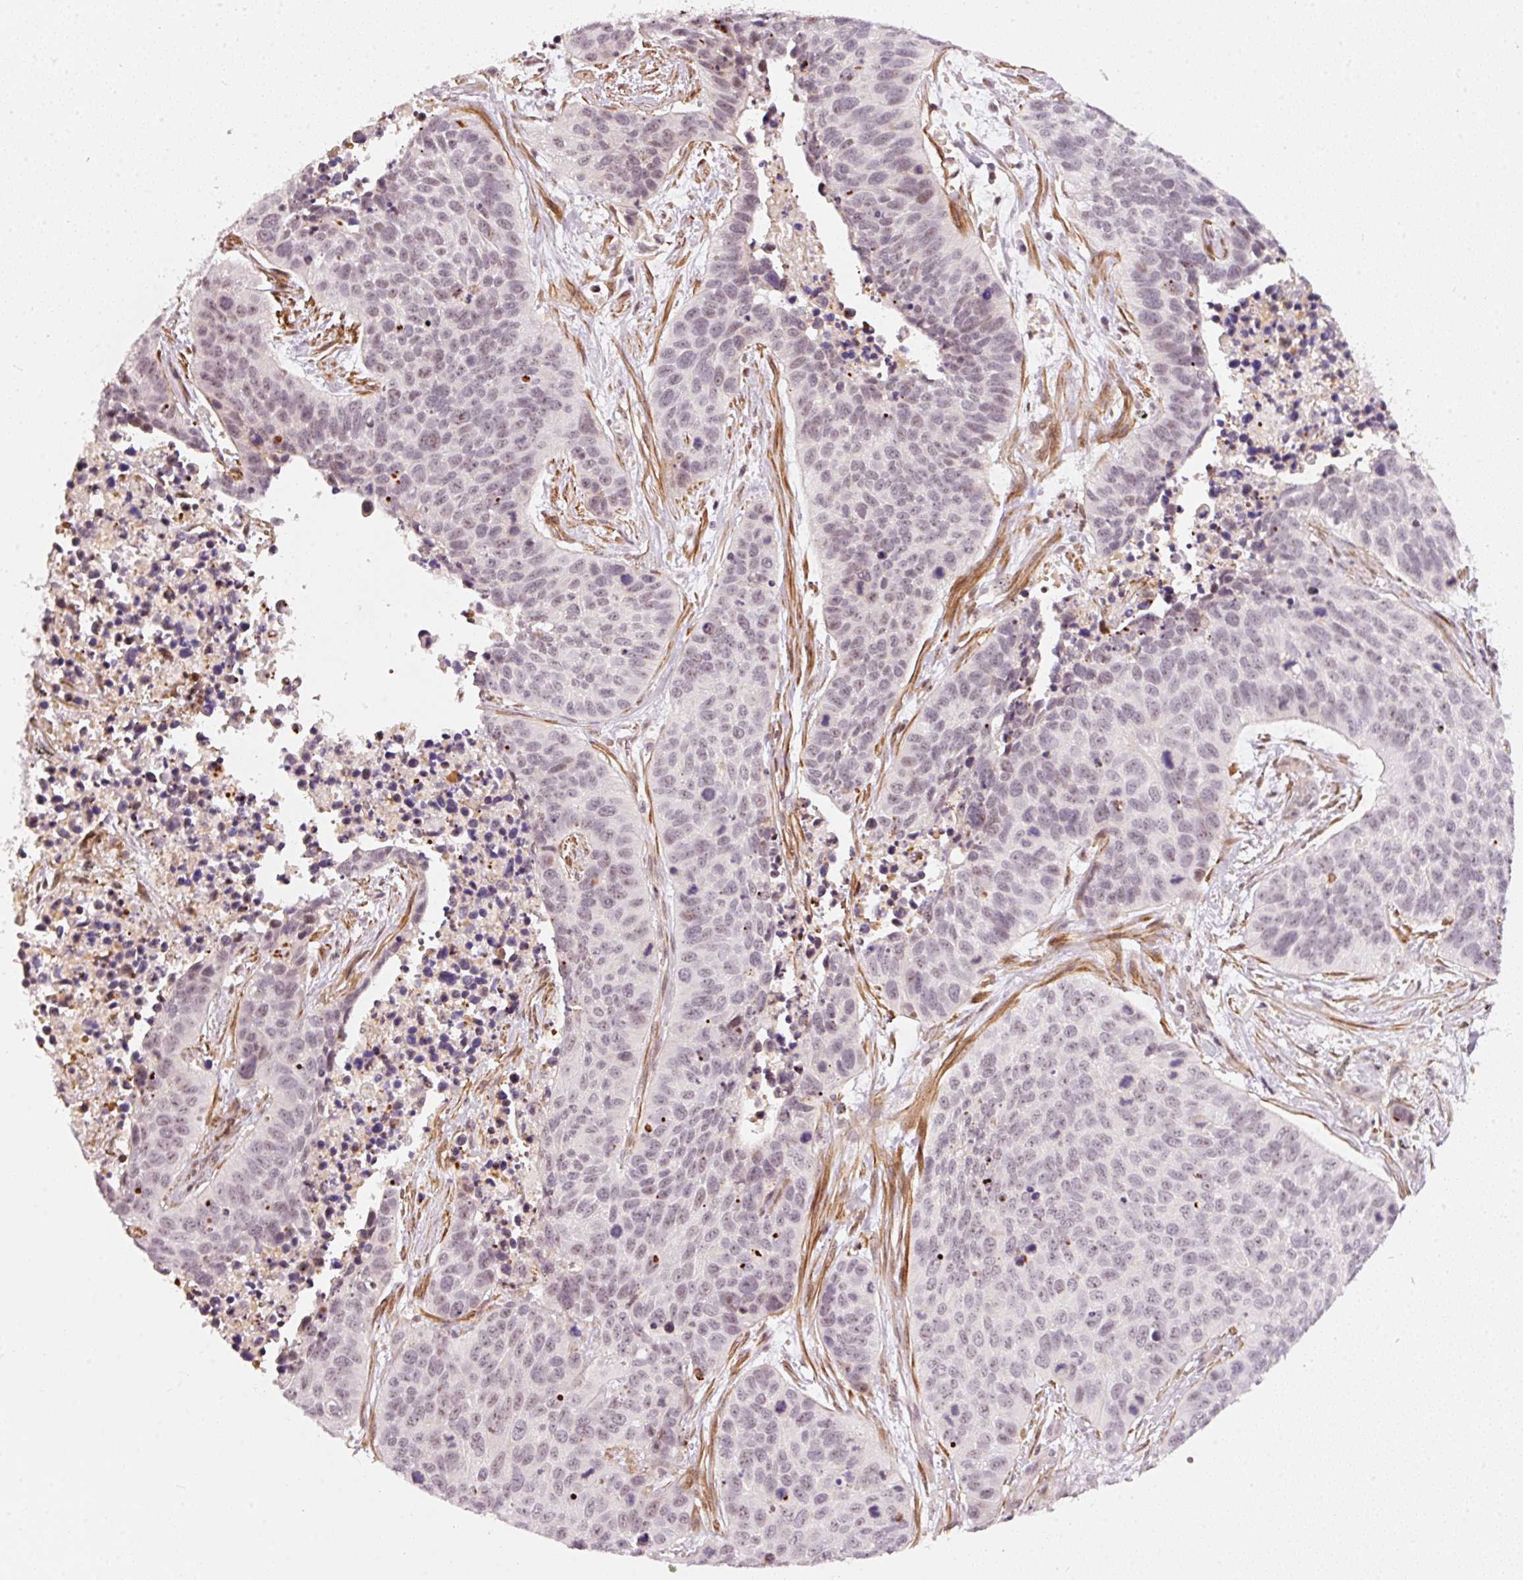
{"staining": {"intensity": "weak", "quantity": ">75%", "location": "nuclear"}, "tissue": "lung cancer", "cell_type": "Tumor cells", "image_type": "cancer", "snomed": [{"axis": "morphology", "description": "Squamous cell carcinoma, NOS"}, {"axis": "topography", "description": "Lung"}], "caption": "Protein staining reveals weak nuclear expression in approximately >75% of tumor cells in lung cancer.", "gene": "MXRA8", "patient": {"sex": "male", "age": 62}}